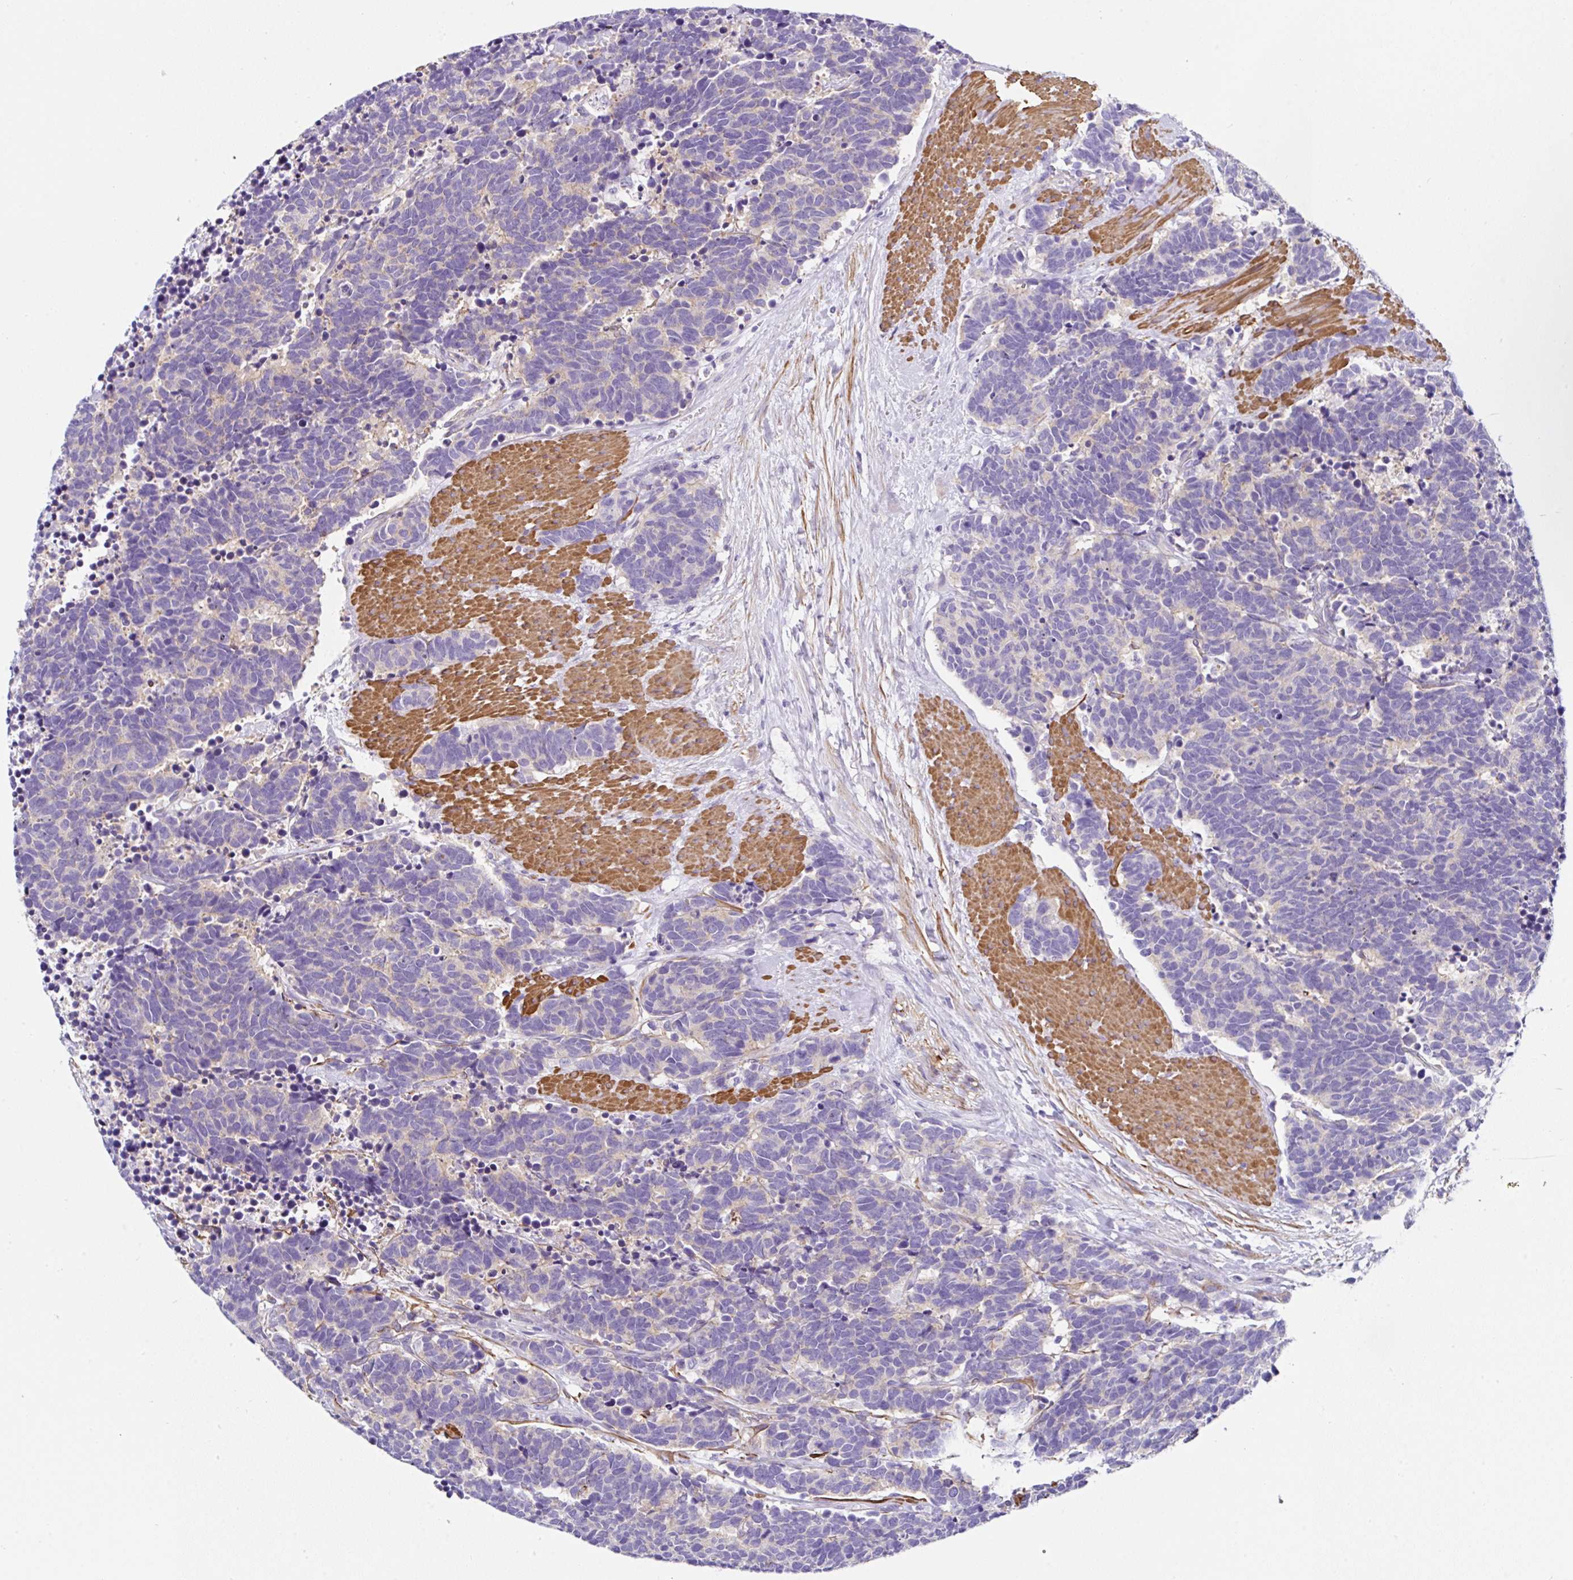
{"staining": {"intensity": "weak", "quantity": "<25%", "location": "cytoplasmic/membranous"}, "tissue": "carcinoid", "cell_type": "Tumor cells", "image_type": "cancer", "snomed": [{"axis": "morphology", "description": "Carcinoma, NOS"}, {"axis": "morphology", "description": "Carcinoid, malignant, NOS"}, {"axis": "topography", "description": "Prostate"}], "caption": "Tumor cells are negative for protein expression in human carcinoid.", "gene": "PPFIA4", "patient": {"sex": "male", "age": 57}}